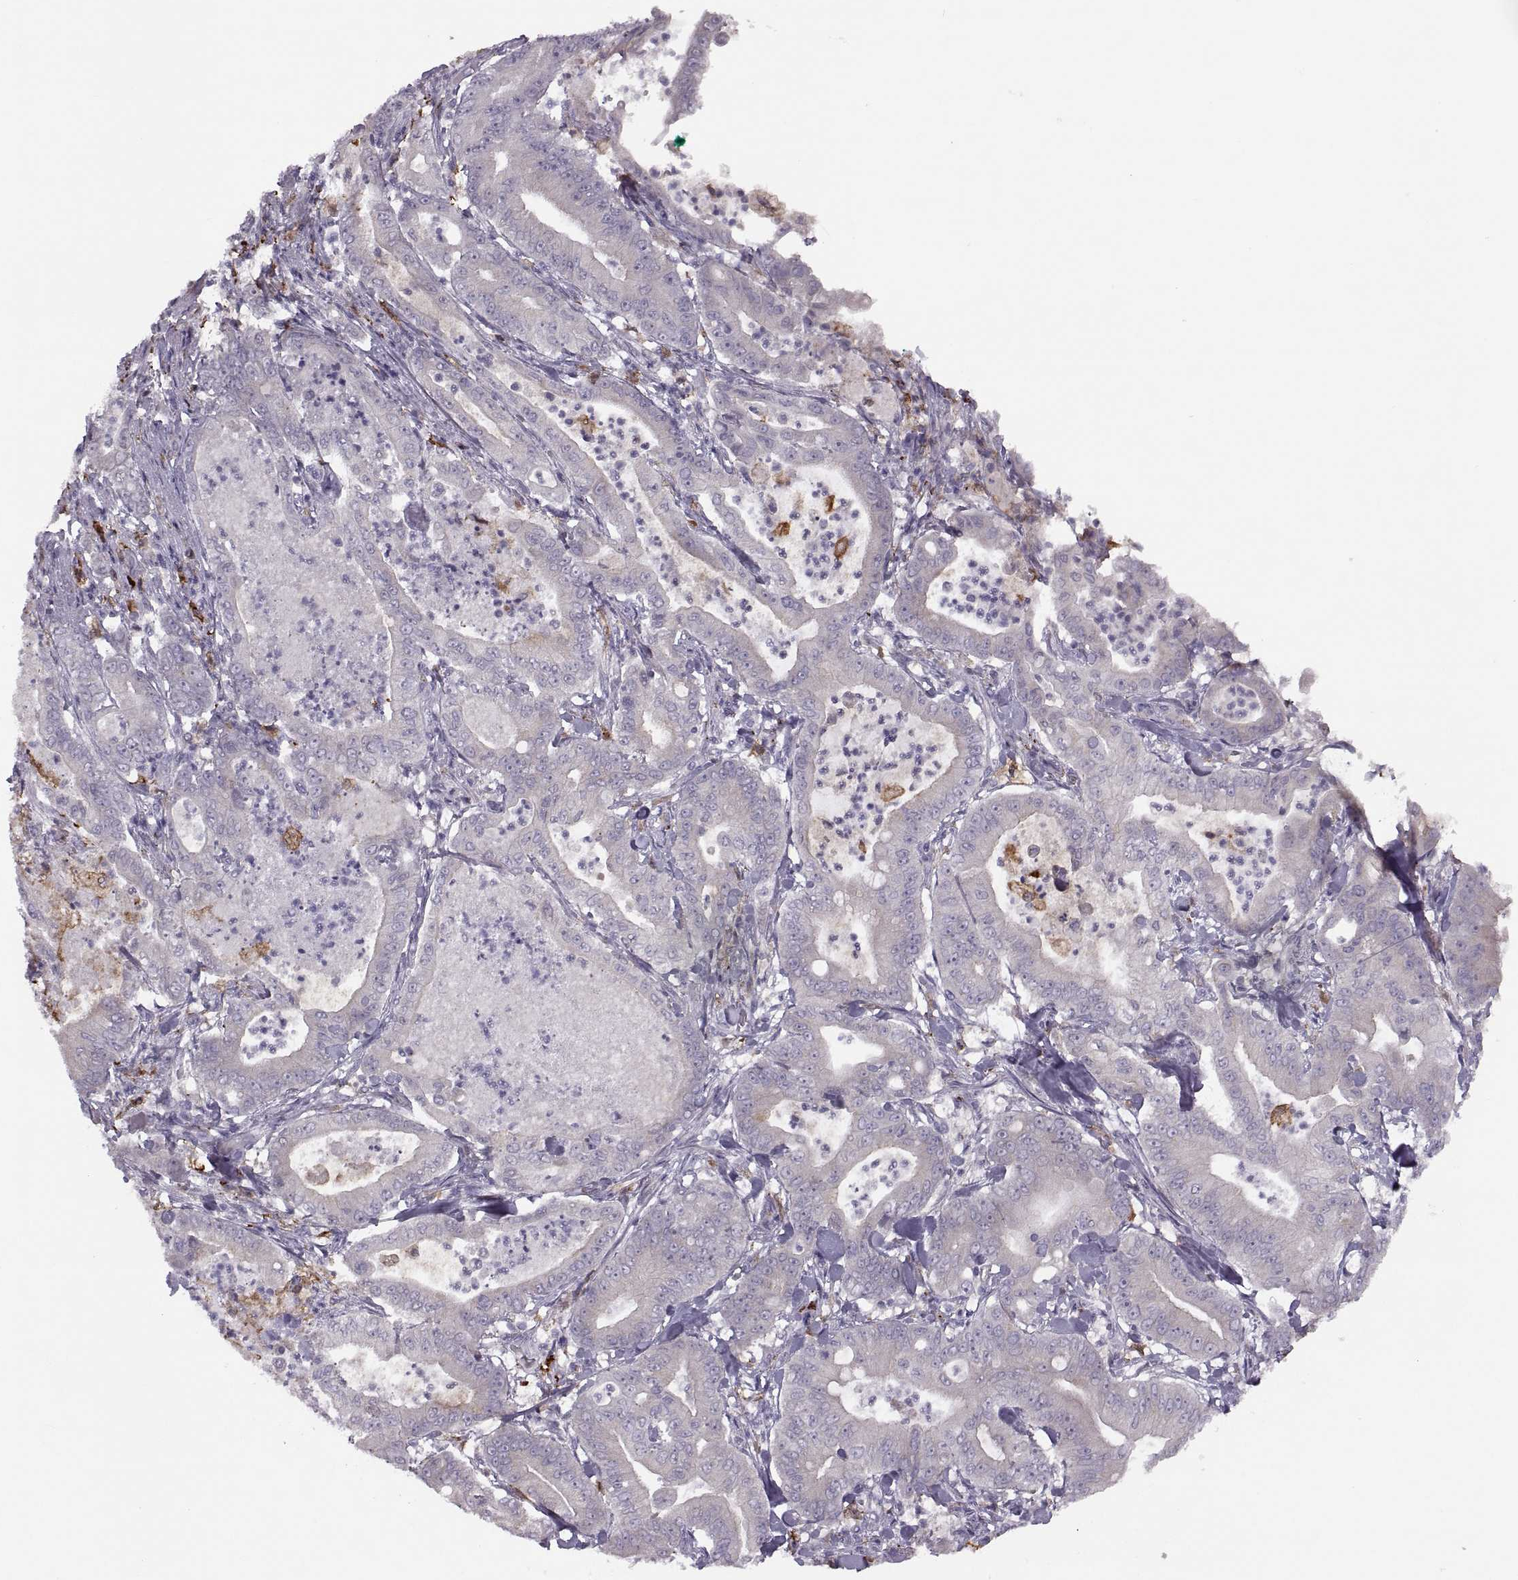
{"staining": {"intensity": "weak", "quantity": "25%-75%", "location": "cytoplasmic/membranous"}, "tissue": "pancreatic cancer", "cell_type": "Tumor cells", "image_type": "cancer", "snomed": [{"axis": "morphology", "description": "Adenocarcinoma, NOS"}, {"axis": "topography", "description": "Pancreas"}], "caption": "This is an image of immunohistochemistry (IHC) staining of pancreatic cancer (adenocarcinoma), which shows weak positivity in the cytoplasmic/membranous of tumor cells.", "gene": "H2AP", "patient": {"sex": "male", "age": 71}}